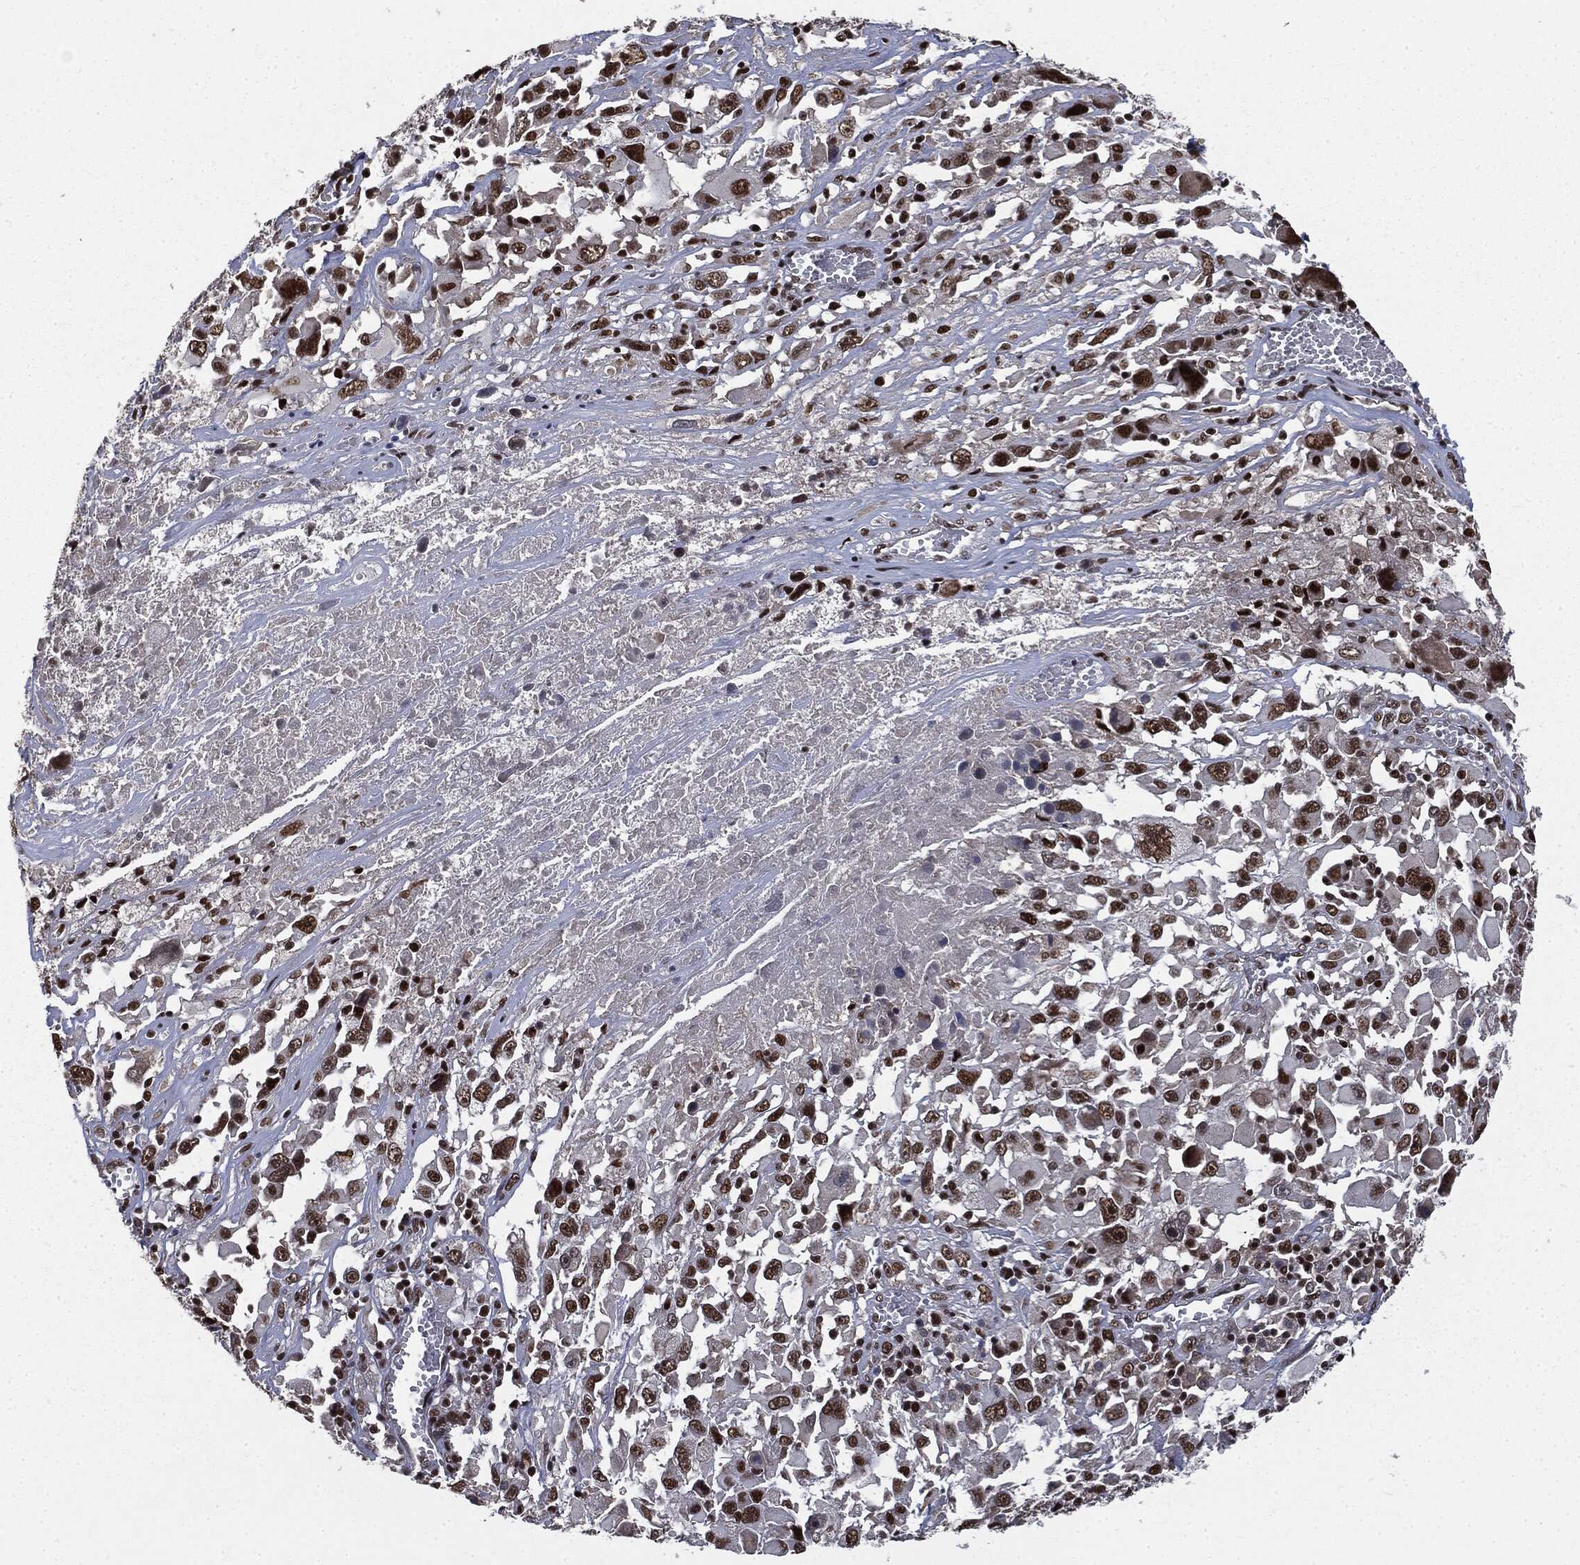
{"staining": {"intensity": "strong", "quantity": ">75%", "location": "nuclear"}, "tissue": "melanoma", "cell_type": "Tumor cells", "image_type": "cancer", "snomed": [{"axis": "morphology", "description": "Malignant melanoma, Metastatic site"}, {"axis": "topography", "description": "Soft tissue"}], "caption": "Immunohistochemistry (IHC) (DAB (3,3'-diaminobenzidine)) staining of human melanoma shows strong nuclear protein positivity in approximately >75% of tumor cells. Nuclei are stained in blue.", "gene": "DPH2", "patient": {"sex": "male", "age": 50}}